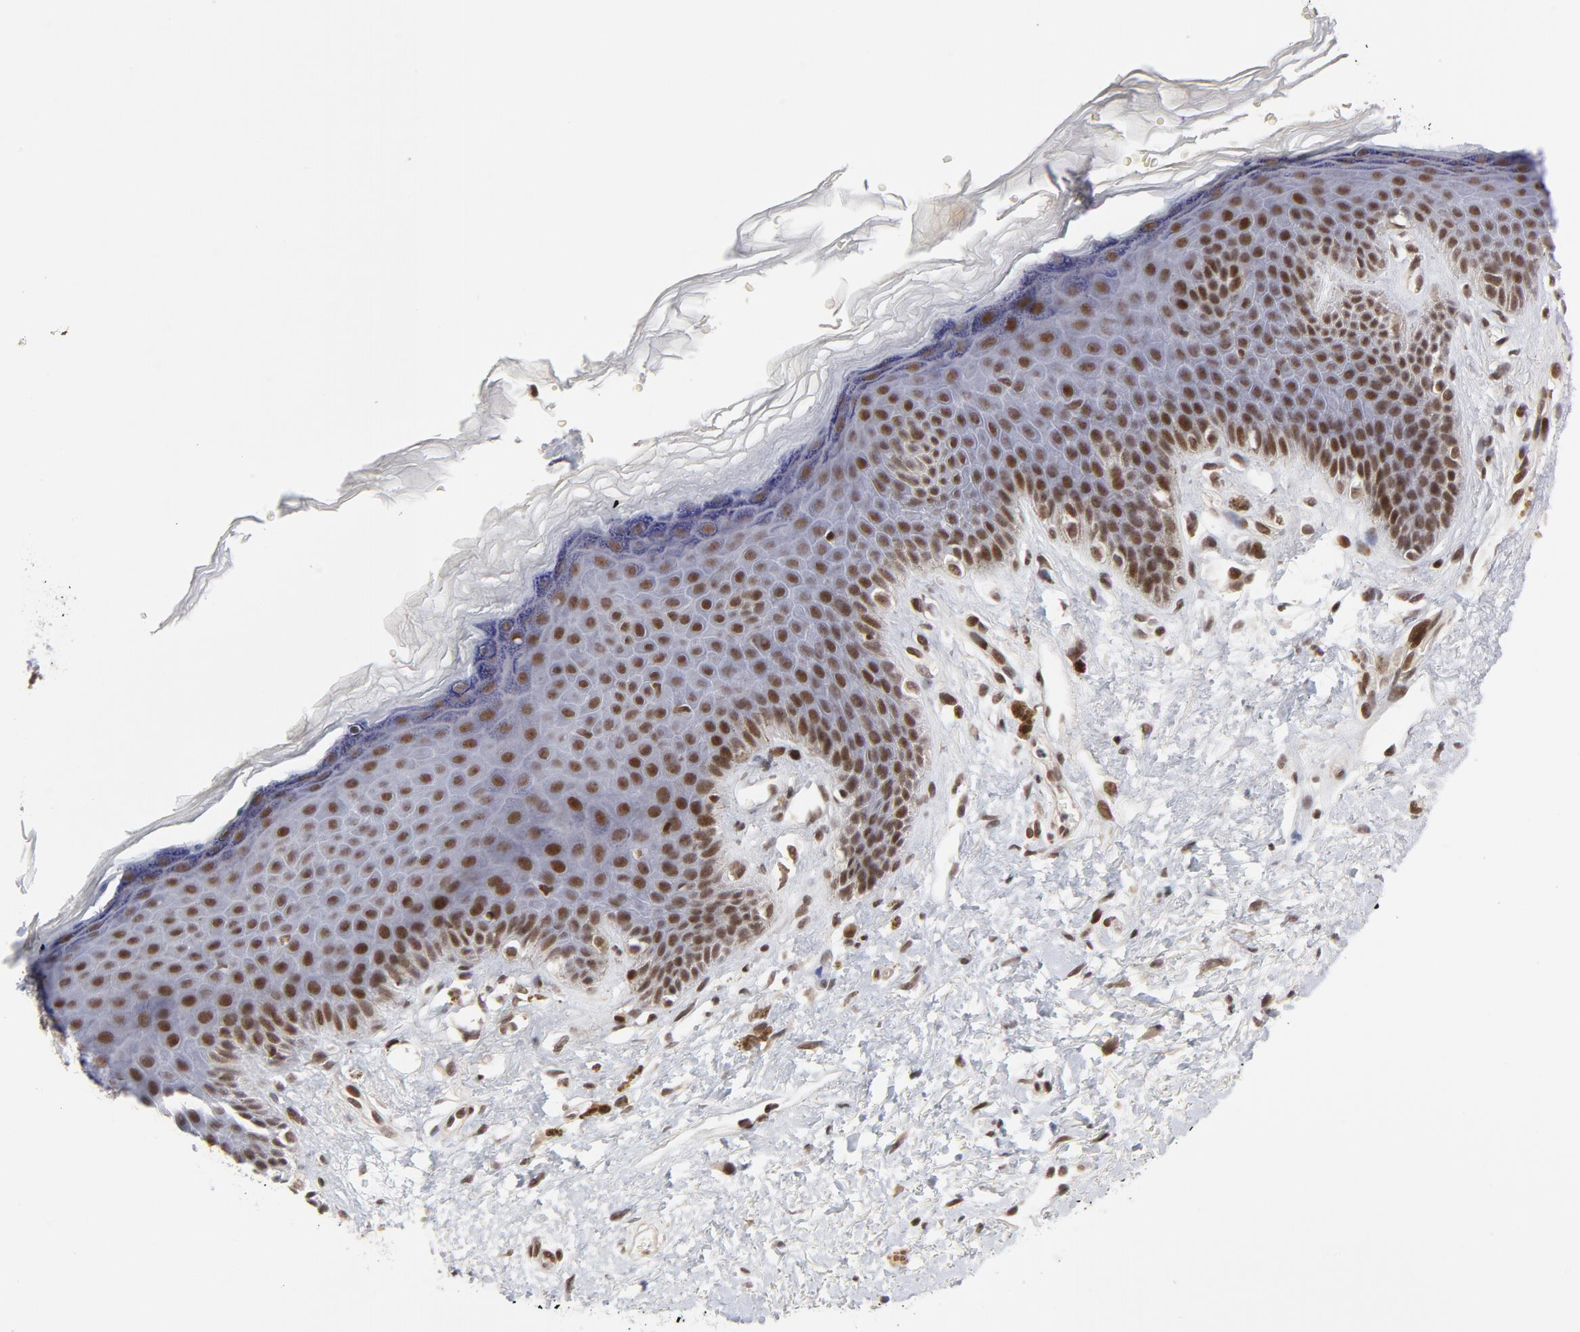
{"staining": {"intensity": "strong", "quantity": ">75%", "location": "nuclear"}, "tissue": "skin", "cell_type": "Epidermal cells", "image_type": "normal", "snomed": [{"axis": "morphology", "description": "Normal tissue, NOS"}, {"axis": "topography", "description": "Anal"}], "caption": "A histopathology image showing strong nuclear expression in approximately >75% of epidermal cells in benign skin, as visualized by brown immunohistochemical staining.", "gene": "CTCF", "patient": {"sex": "female", "age": 46}}